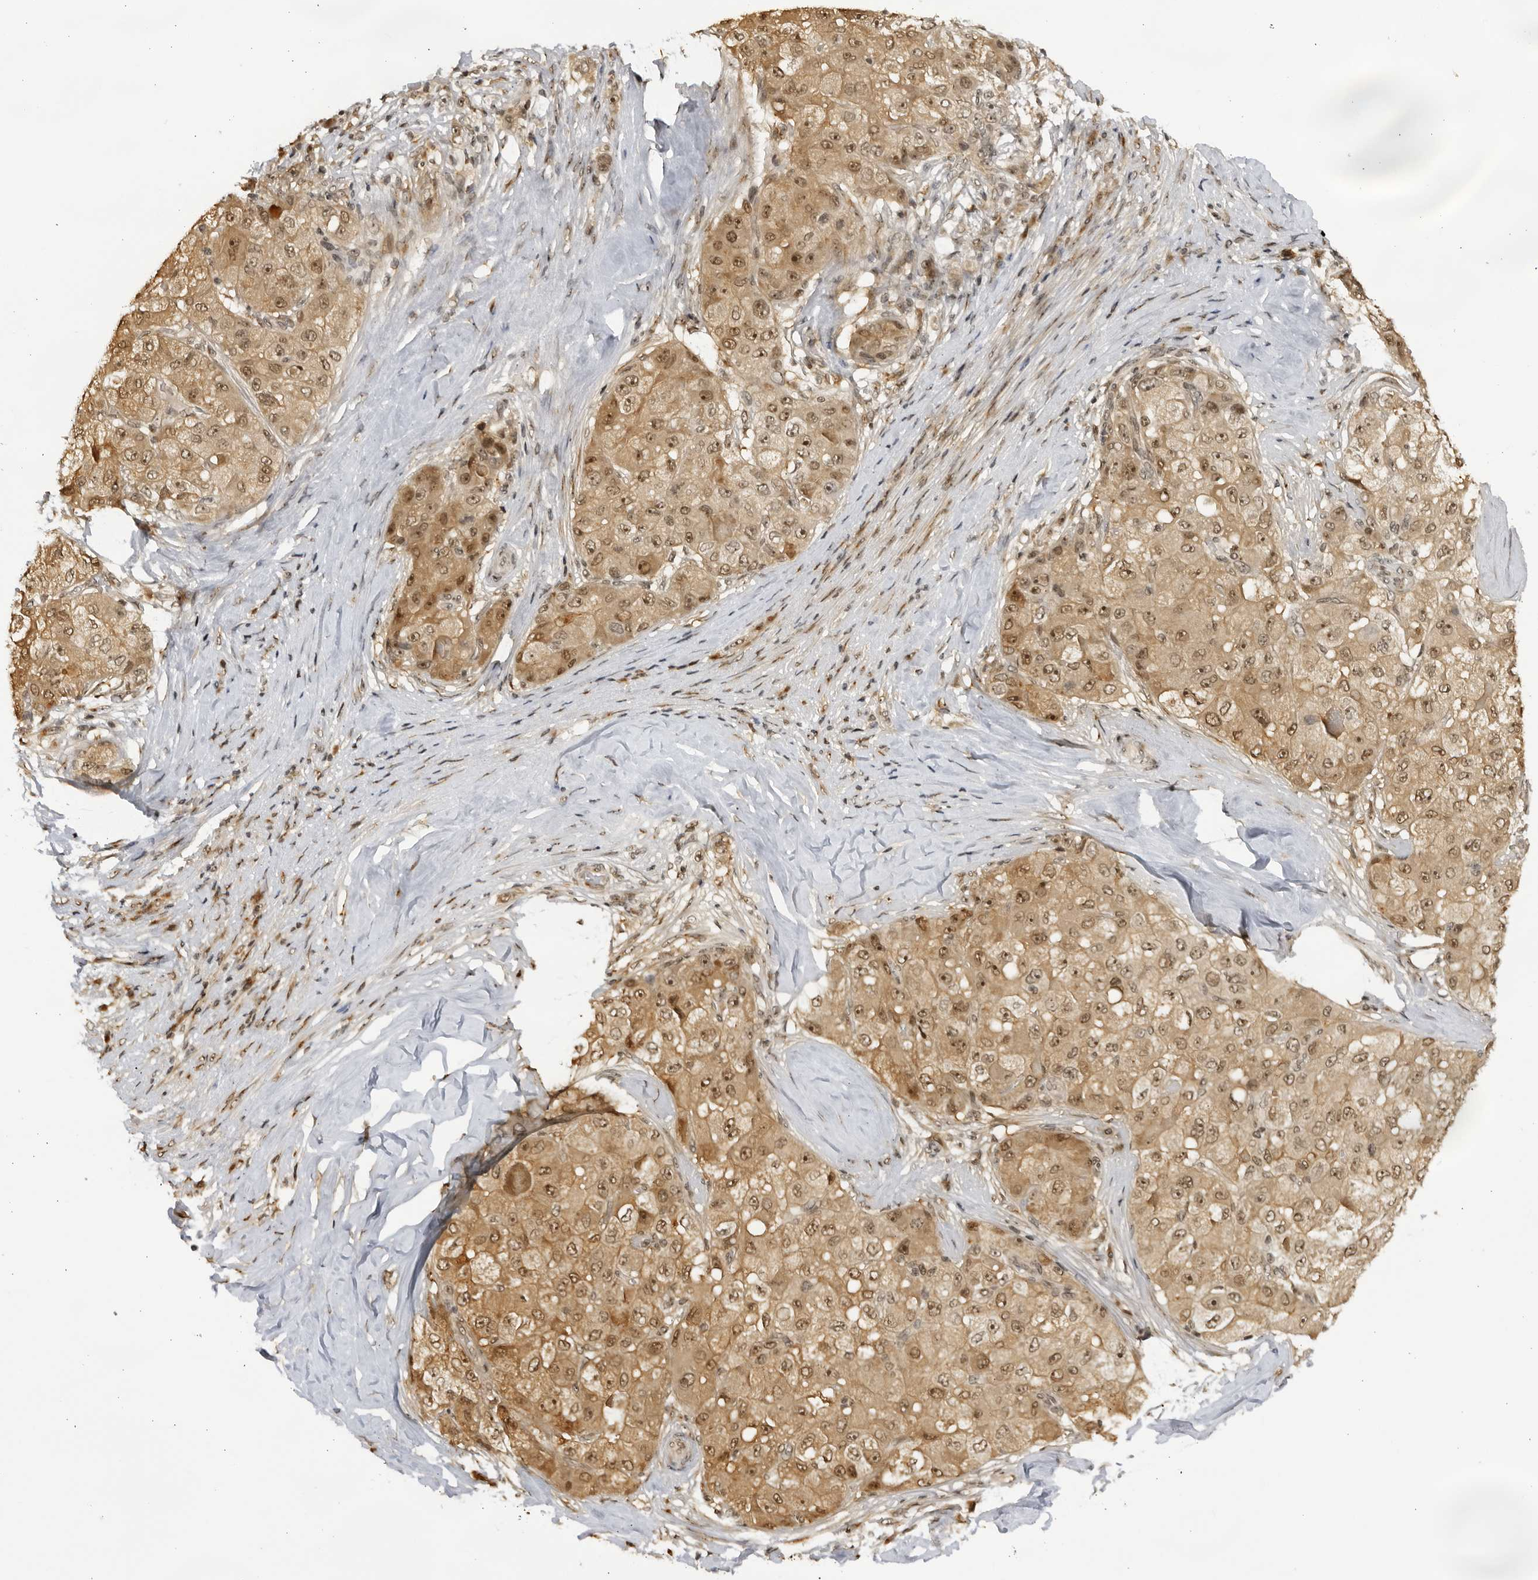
{"staining": {"intensity": "moderate", "quantity": ">75%", "location": "cytoplasmic/membranous,nuclear"}, "tissue": "liver cancer", "cell_type": "Tumor cells", "image_type": "cancer", "snomed": [{"axis": "morphology", "description": "Carcinoma, Hepatocellular, NOS"}, {"axis": "topography", "description": "Liver"}], "caption": "Protein expression analysis of human liver cancer (hepatocellular carcinoma) reveals moderate cytoplasmic/membranous and nuclear positivity in approximately >75% of tumor cells.", "gene": "RASGEF1C", "patient": {"sex": "male", "age": 80}}